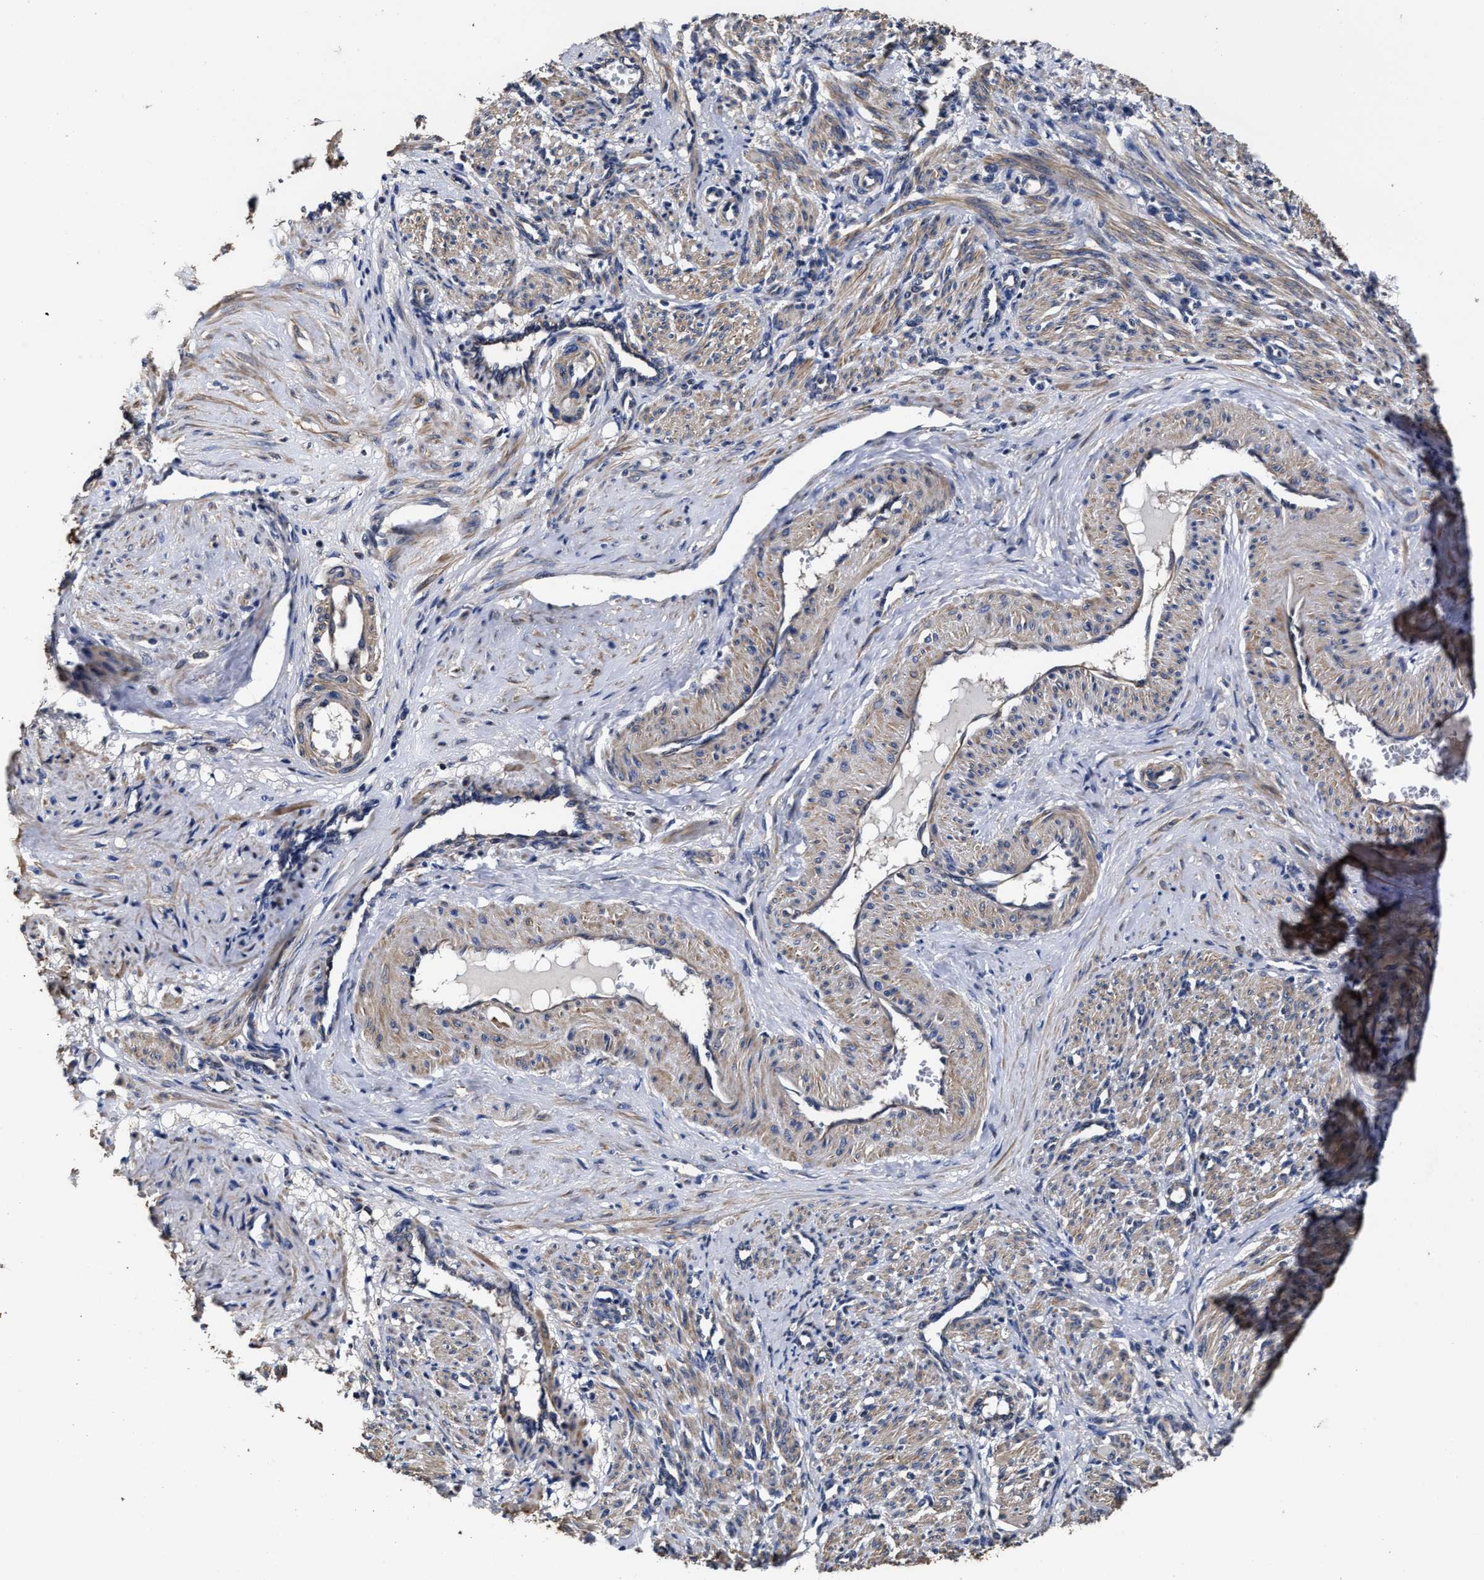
{"staining": {"intensity": "moderate", "quantity": ">75%", "location": "cytoplasmic/membranous"}, "tissue": "smooth muscle", "cell_type": "Smooth muscle cells", "image_type": "normal", "snomed": [{"axis": "morphology", "description": "Normal tissue, NOS"}, {"axis": "topography", "description": "Endometrium"}], "caption": "Smooth muscle stained for a protein (brown) displays moderate cytoplasmic/membranous positive positivity in about >75% of smooth muscle cells.", "gene": "AVEN", "patient": {"sex": "female", "age": 33}}